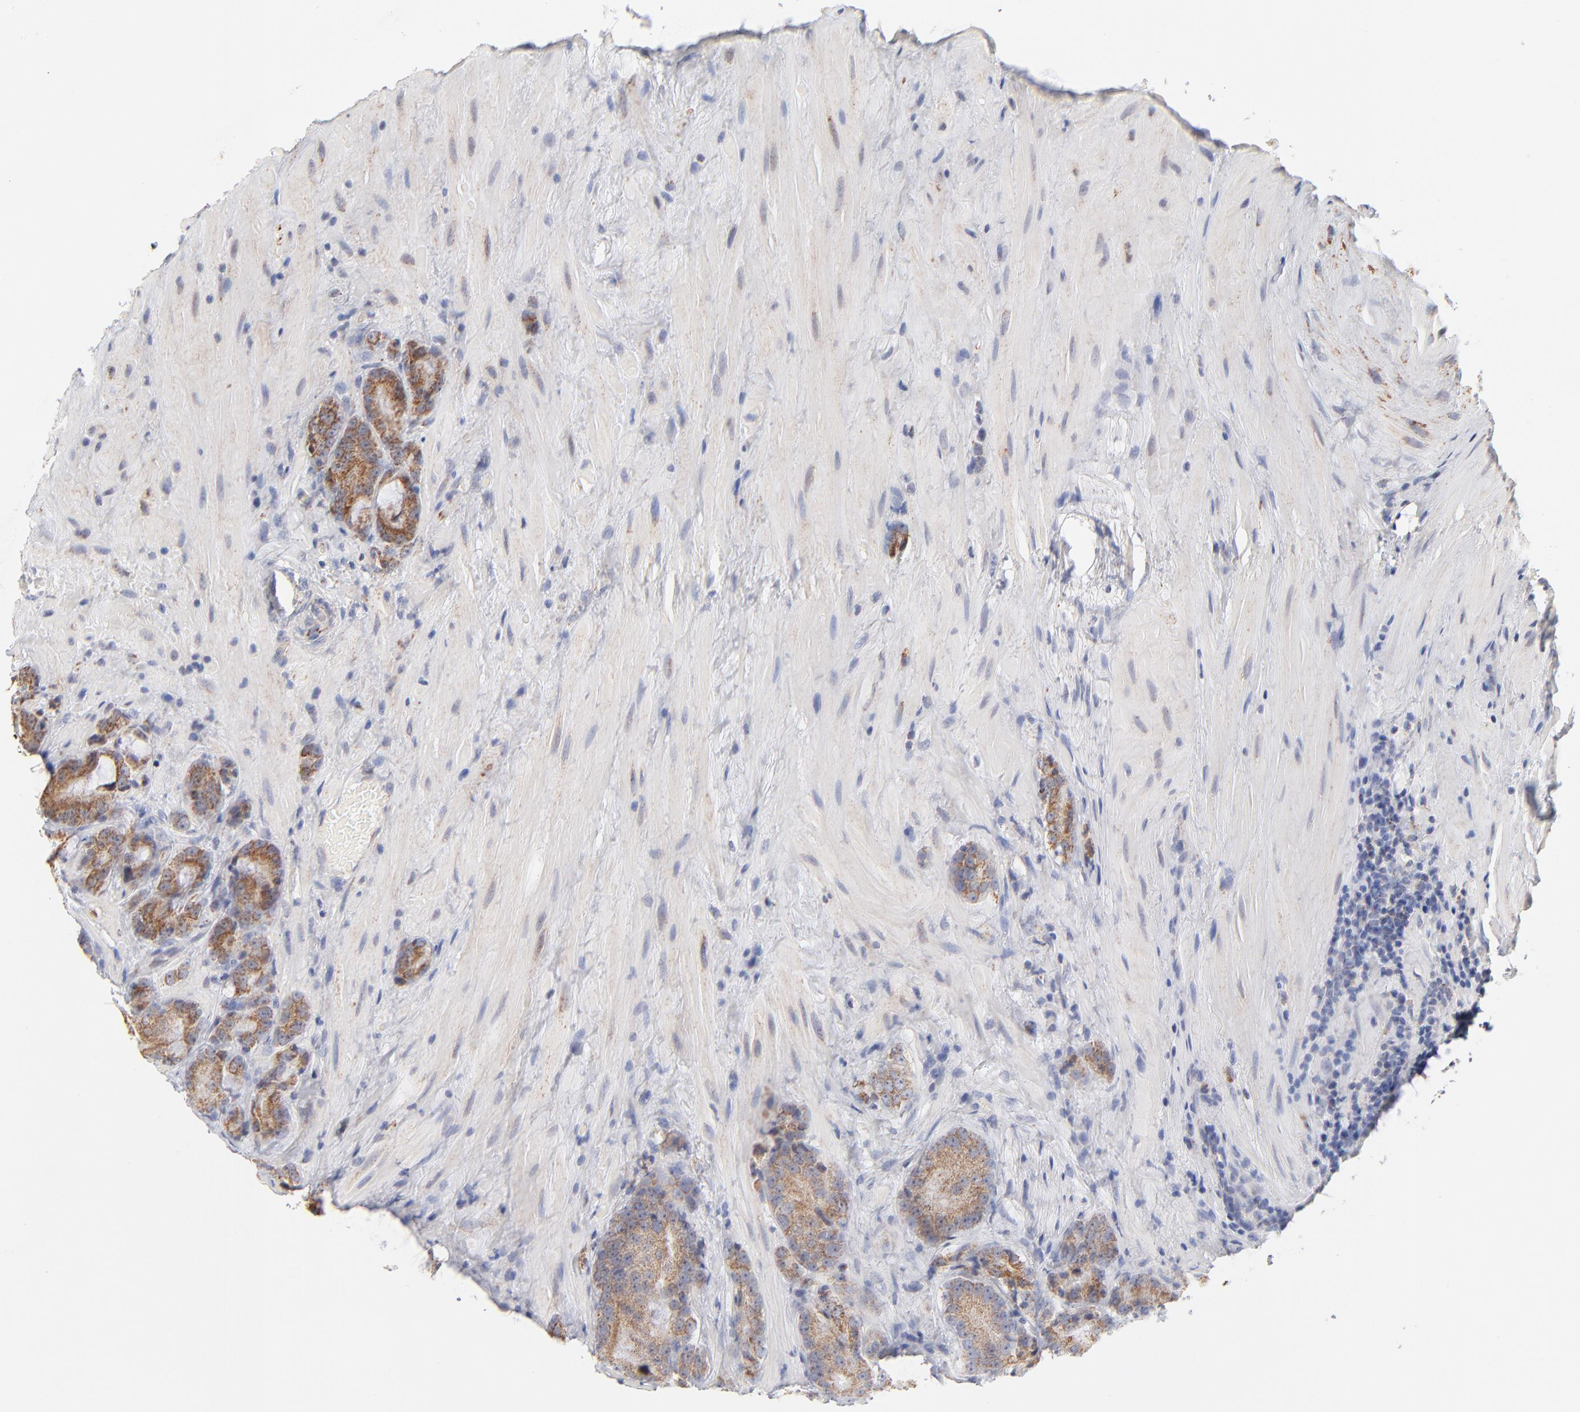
{"staining": {"intensity": "moderate", "quantity": ">75%", "location": "cytoplasmic/membranous"}, "tissue": "prostate cancer", "cell_type": "Tumor cells", "image_type": "cancer", "snomed": [{"axis": "morphology", "description": "Adenocarcinoma, High grade"}, {"axis": "topography", "description": "Prostate"}], "caption": "A high-resolution micrograph shows immunohistochemistry staining of high-grade adenocarcinoma (prostate), which exhibits moderate cytoplasmic/membranous expression in about >75% of tumor cells.", "gene": "MRPL58", "patient": {"sex": "male", "age": 70}}